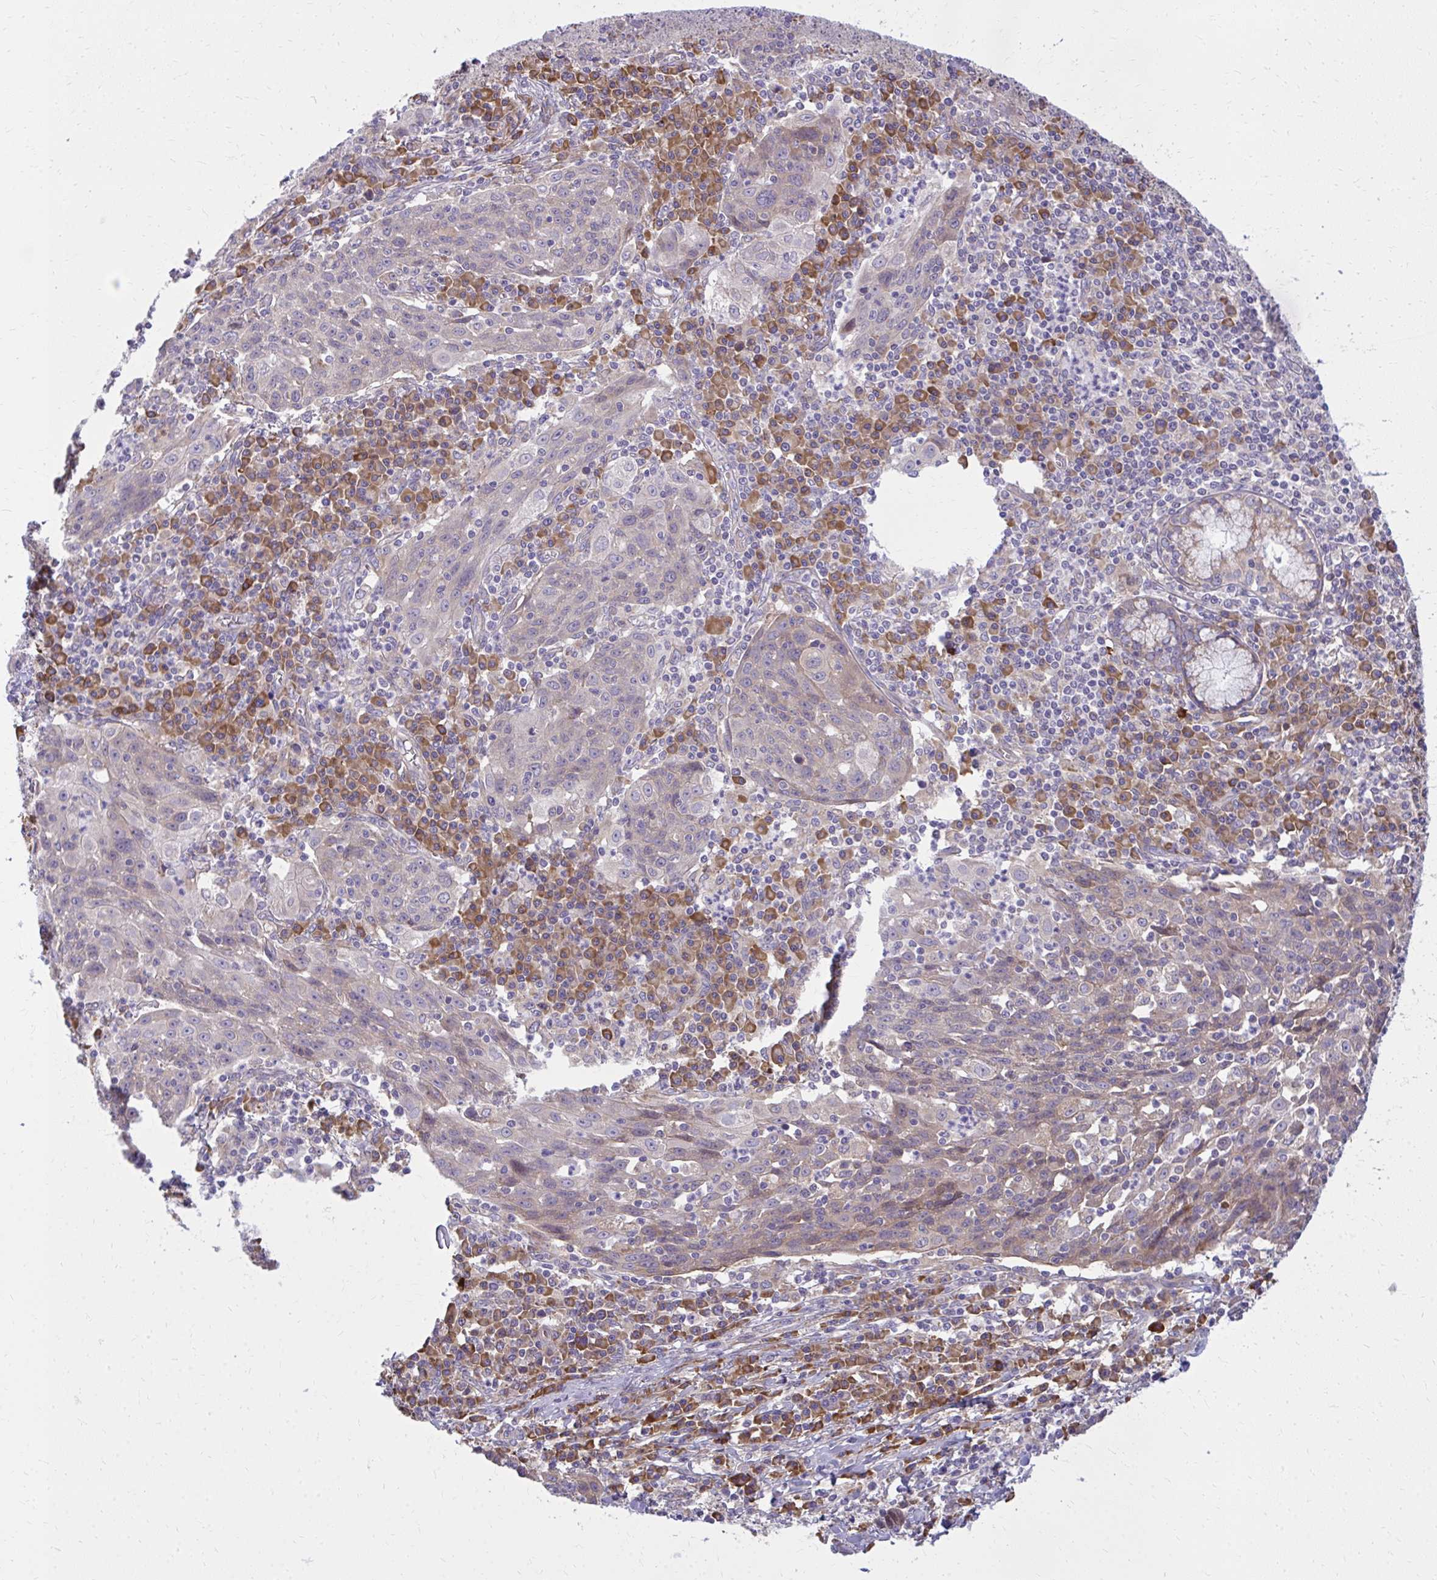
{"staining": {"intensity": "weak", "quantity": "<25%", "location": "cytoplasmic/membranous"}, "tissue": "lung cancer", "cell_type": "Tumor cells", "image_type": "cancer", "snomed": [{"axis": "morphology", "description": "Squamous cell carcinoma, NOS"}, {"axis": "morphology", "description": "Squamous cell carcinoma, metastatic, NOS"}, {"axis": "topography", "description": "Bronchus"}, {"axis": "topography", "description": "Lung"}], "caption": "Human lung cancer (metastatic squamous cell carcinoma) stained for a protein using immunohistochemistry (IHC) shows no expression in tumor cells.", "gene": "CEMP1", "patient": {"sex": "male", "age": 62}}